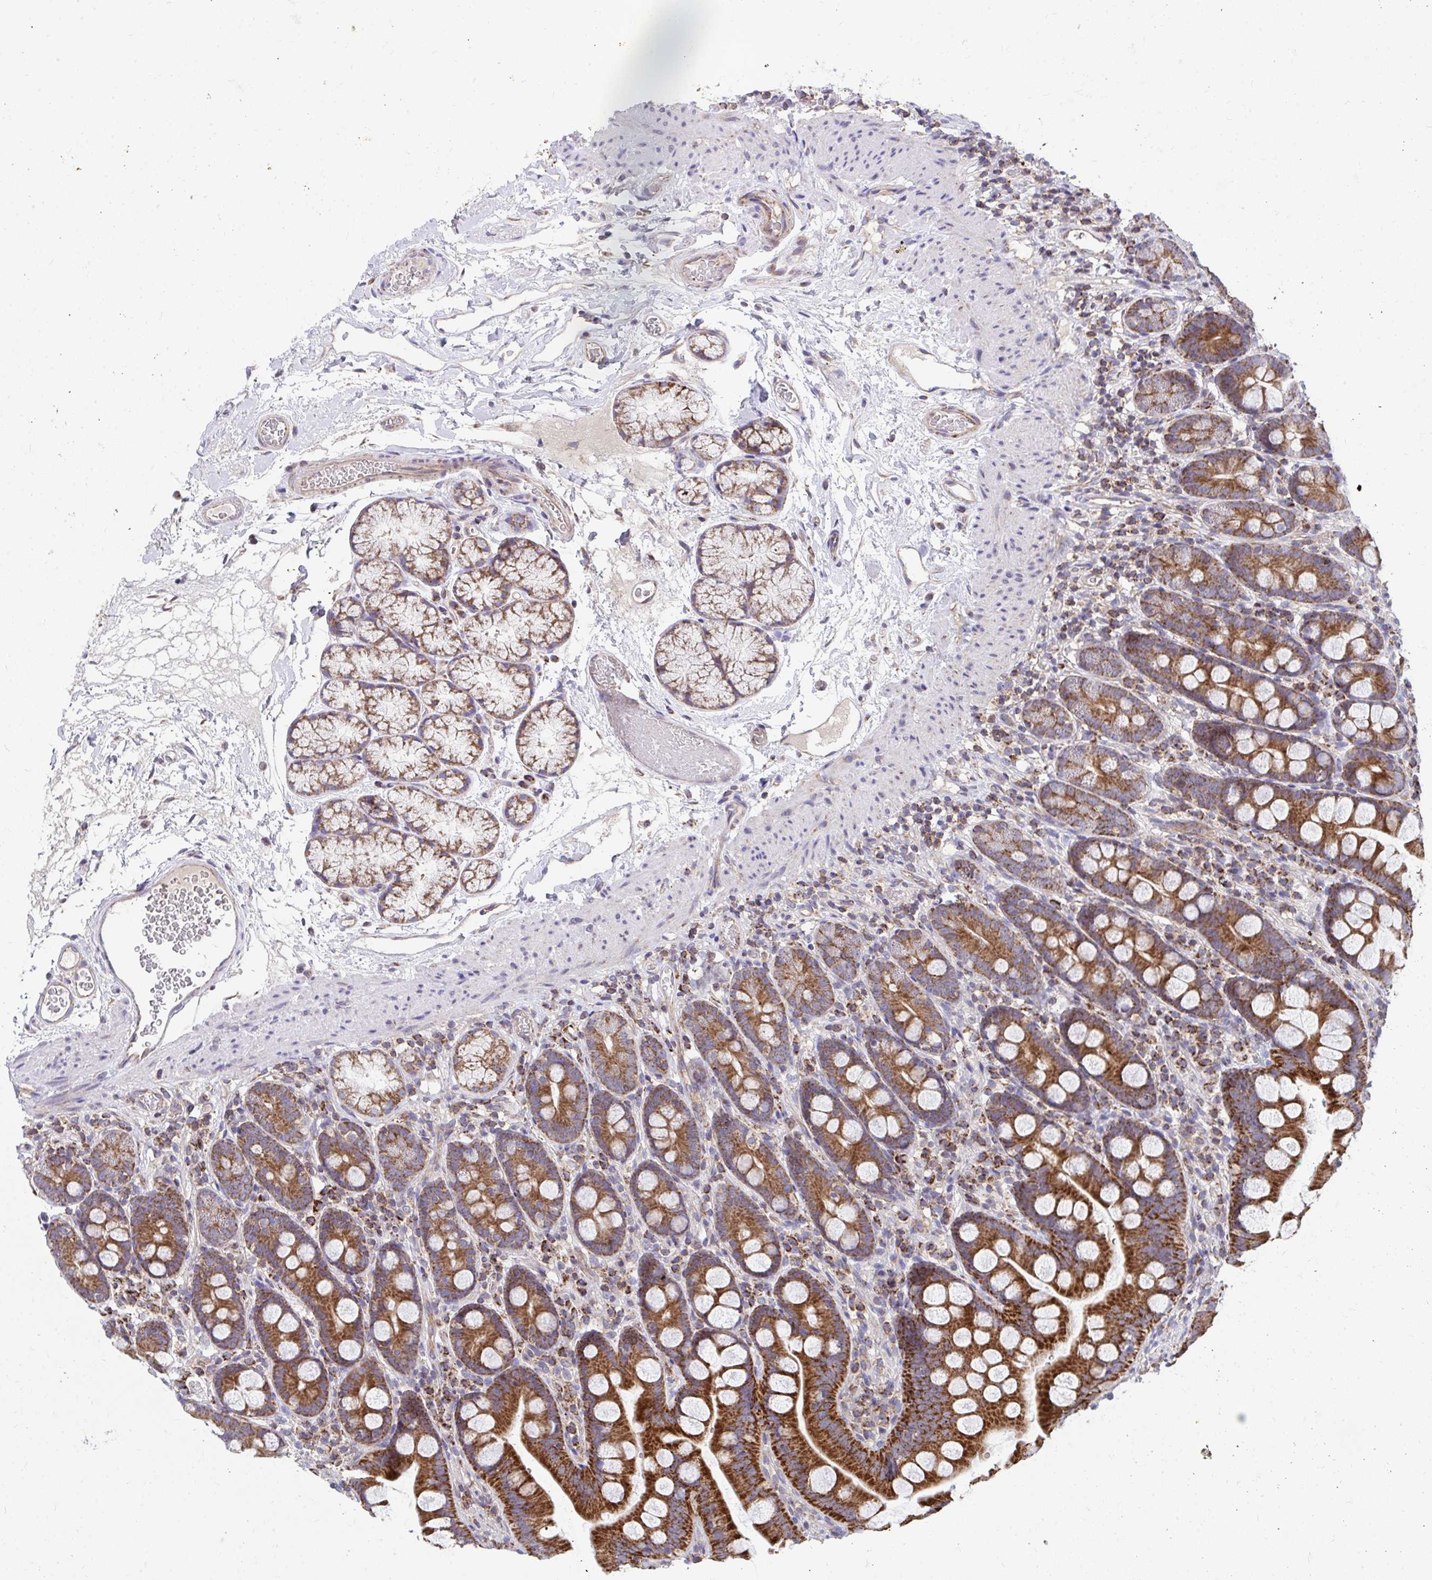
{"staining": {"intensity": "strong", "quantity": ">75%", "location": "cytoplasmic/membranous"}, "tissue": "duodenum", "cell_type": "Glandular cells", "image_type": "normal", "snomed": [{"axis": "morphology", "description": "Normal tissue, NOS"}, {"axis": "topography", "description": "Duodenum"}], "caption": "A brown stain highlights strong cytoplasmic/membranous expression of a protein in glandular cells of unremarkable duodenum. The protein of interest is stained brown, and the nuclei are stained in blue (DAB (3,3'-diaminobenzidine) IHC with brightfield microscopy, high magnification).", "gene": "FHIP1B", "patient": {"sex": "female", "age": 67}}